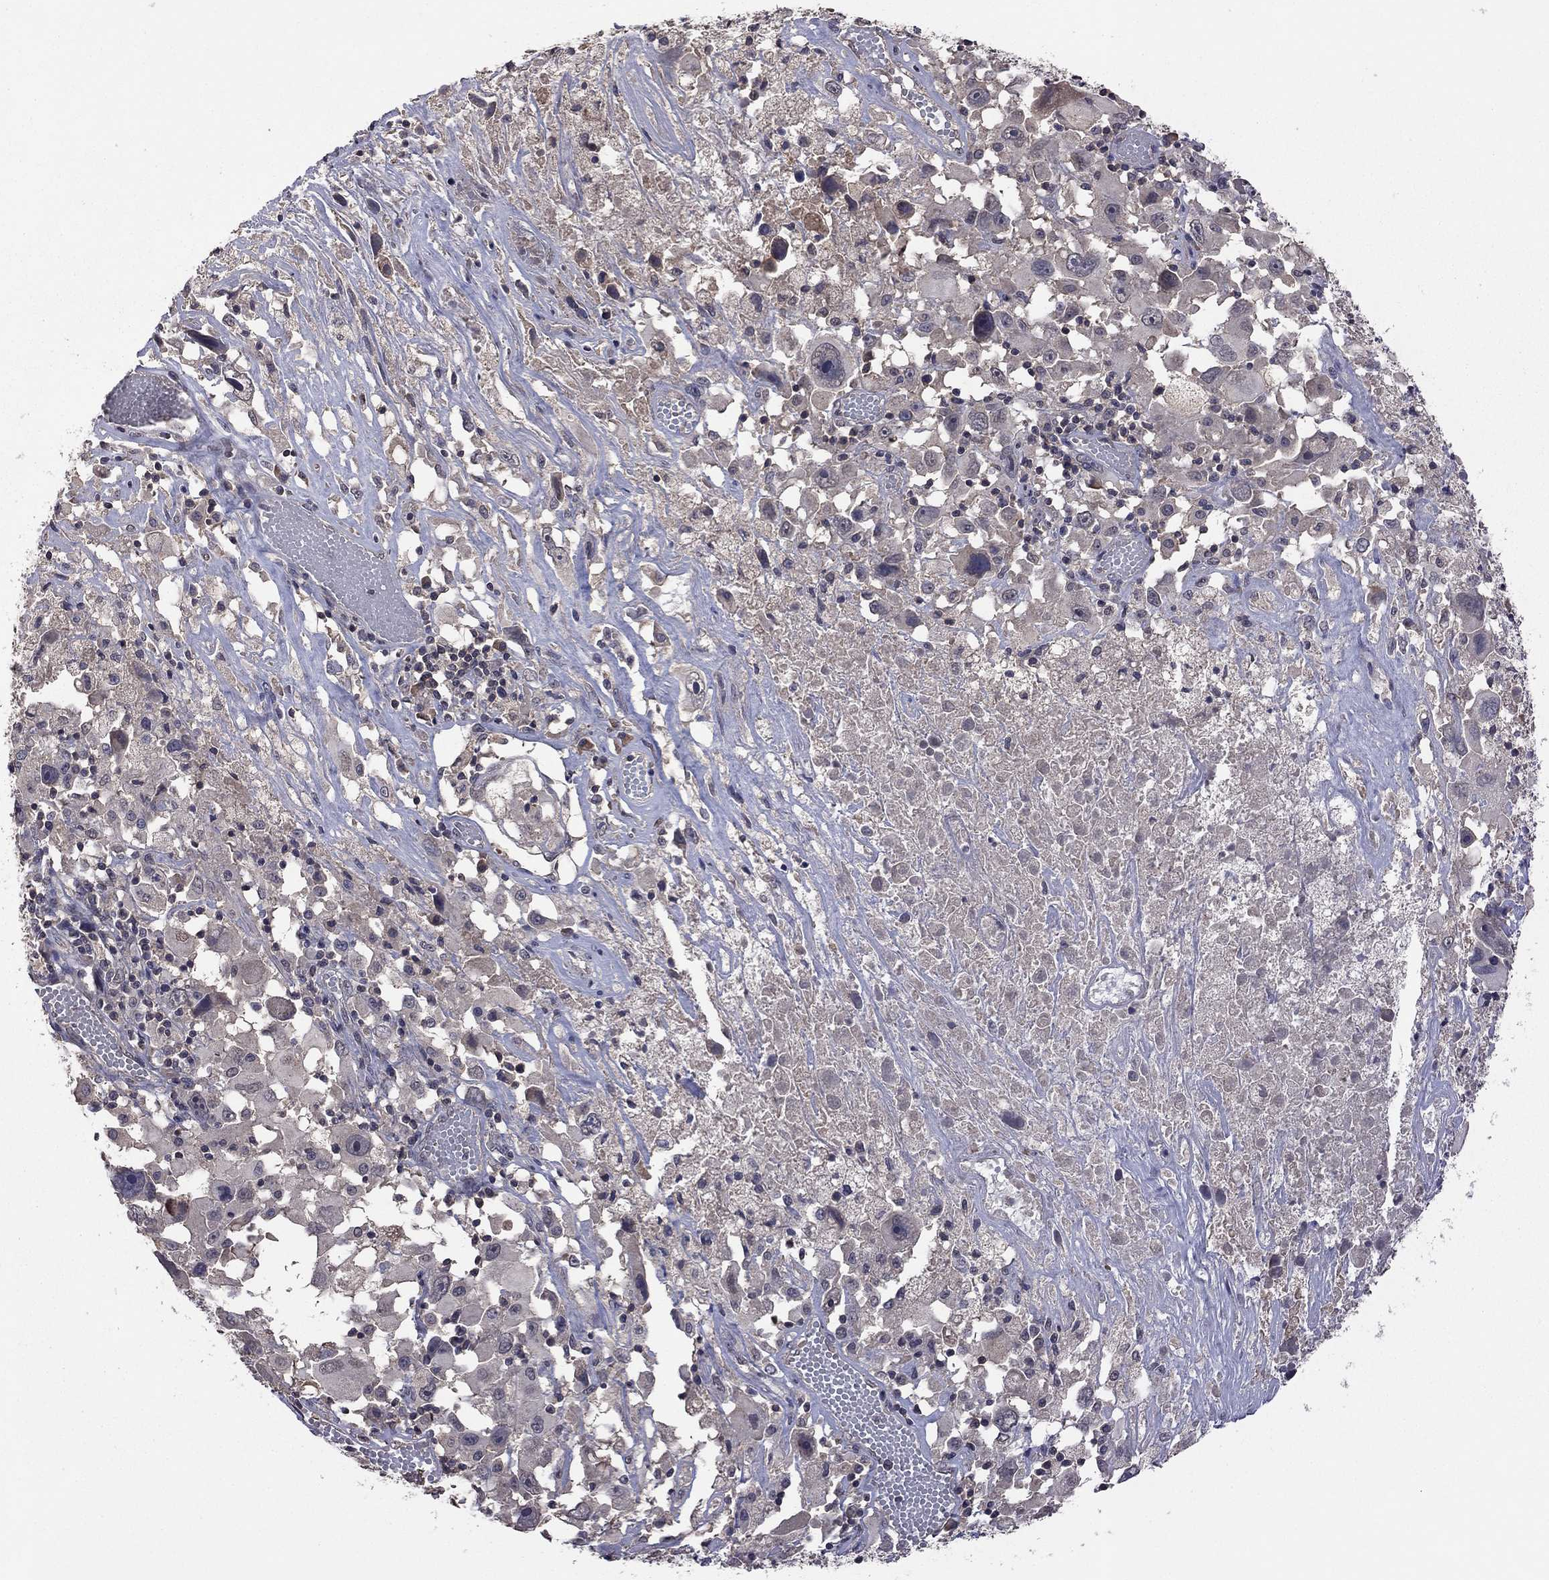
{"staining": {"intensity": "negative", "quantity": "none", "location": "none"}, "tissue": "melanoma", "cell_type": "Tumor cells", "image_type": "cancer", "snomed": [{"axis": "morphology", "description": "Malignant melanoma, Metastatic site"}, {"axis": "topography", "description": "Soft tissue"}], "caption": "DAB (3,3'-diaminobenzidine) immunohistochemical staining of human malignant melanoma (metastatic site) shows no significant positivity in tumor cells. Brightfield microscopy of immunohistochemistry (IHC) stained with DAB (brown) and hematoxylin (blue), captured at high magnification.", "gene": "TSNARE1", "patient": {"sex": "male", "age": 50}}